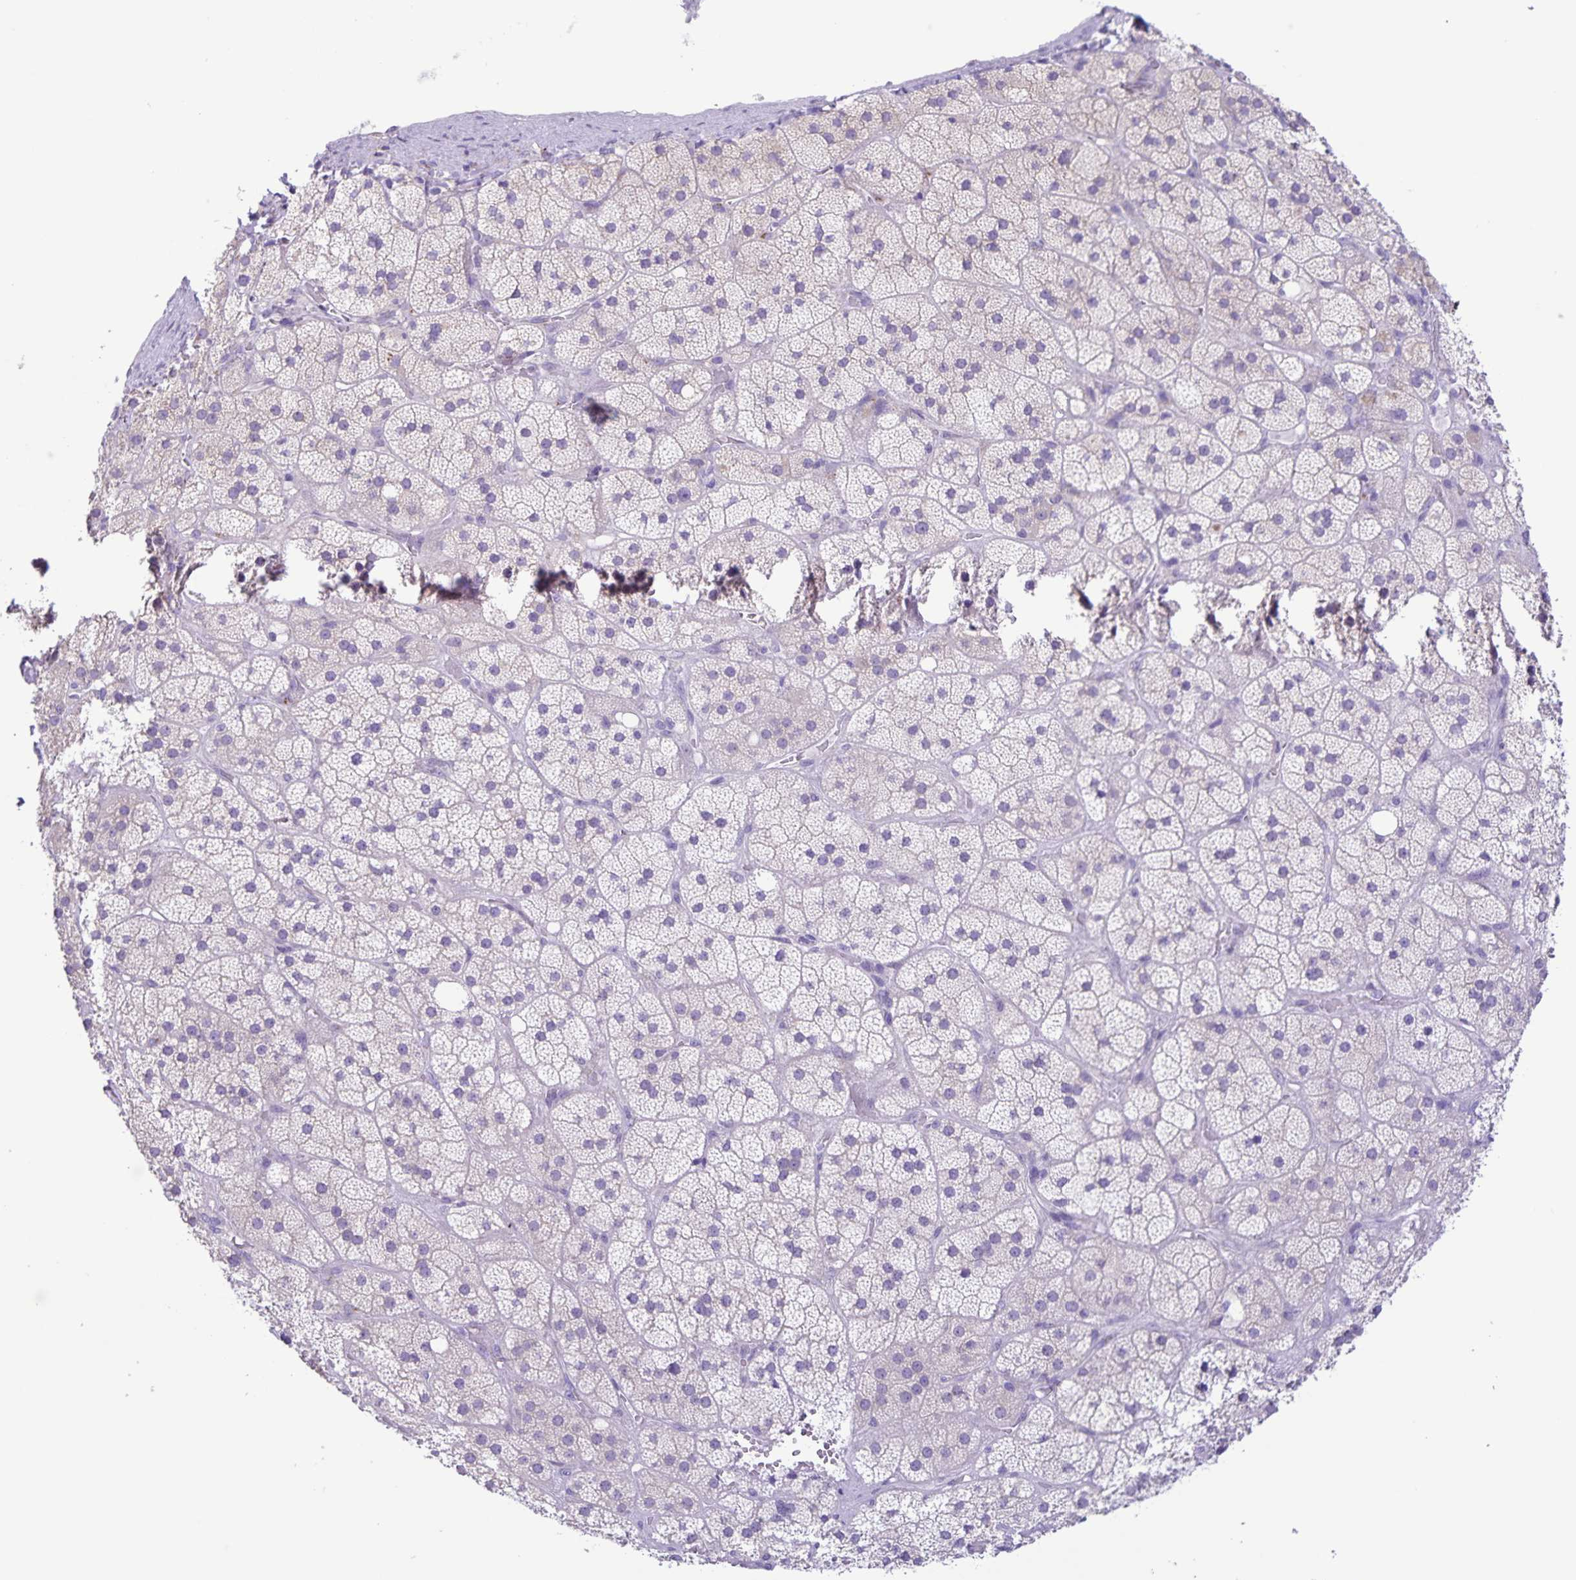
{"staining": {"intensity": "negative", "quantity": "none", "location": "none"}, "tissue": "adrenal gland", "cell_type": "Glandular cells", "image_type": "normal", "snomed": [{"axis": "morphology", "description": "Normal tissue, NOS"}, {"axis": "topography", "description": "Adrenal gland"}], "caption": "The micrograph reveals no staining of glandular cells in benign adrenal gland.", "gene": "CAPSL", "patient": {"sex": "male", "age": 57}}